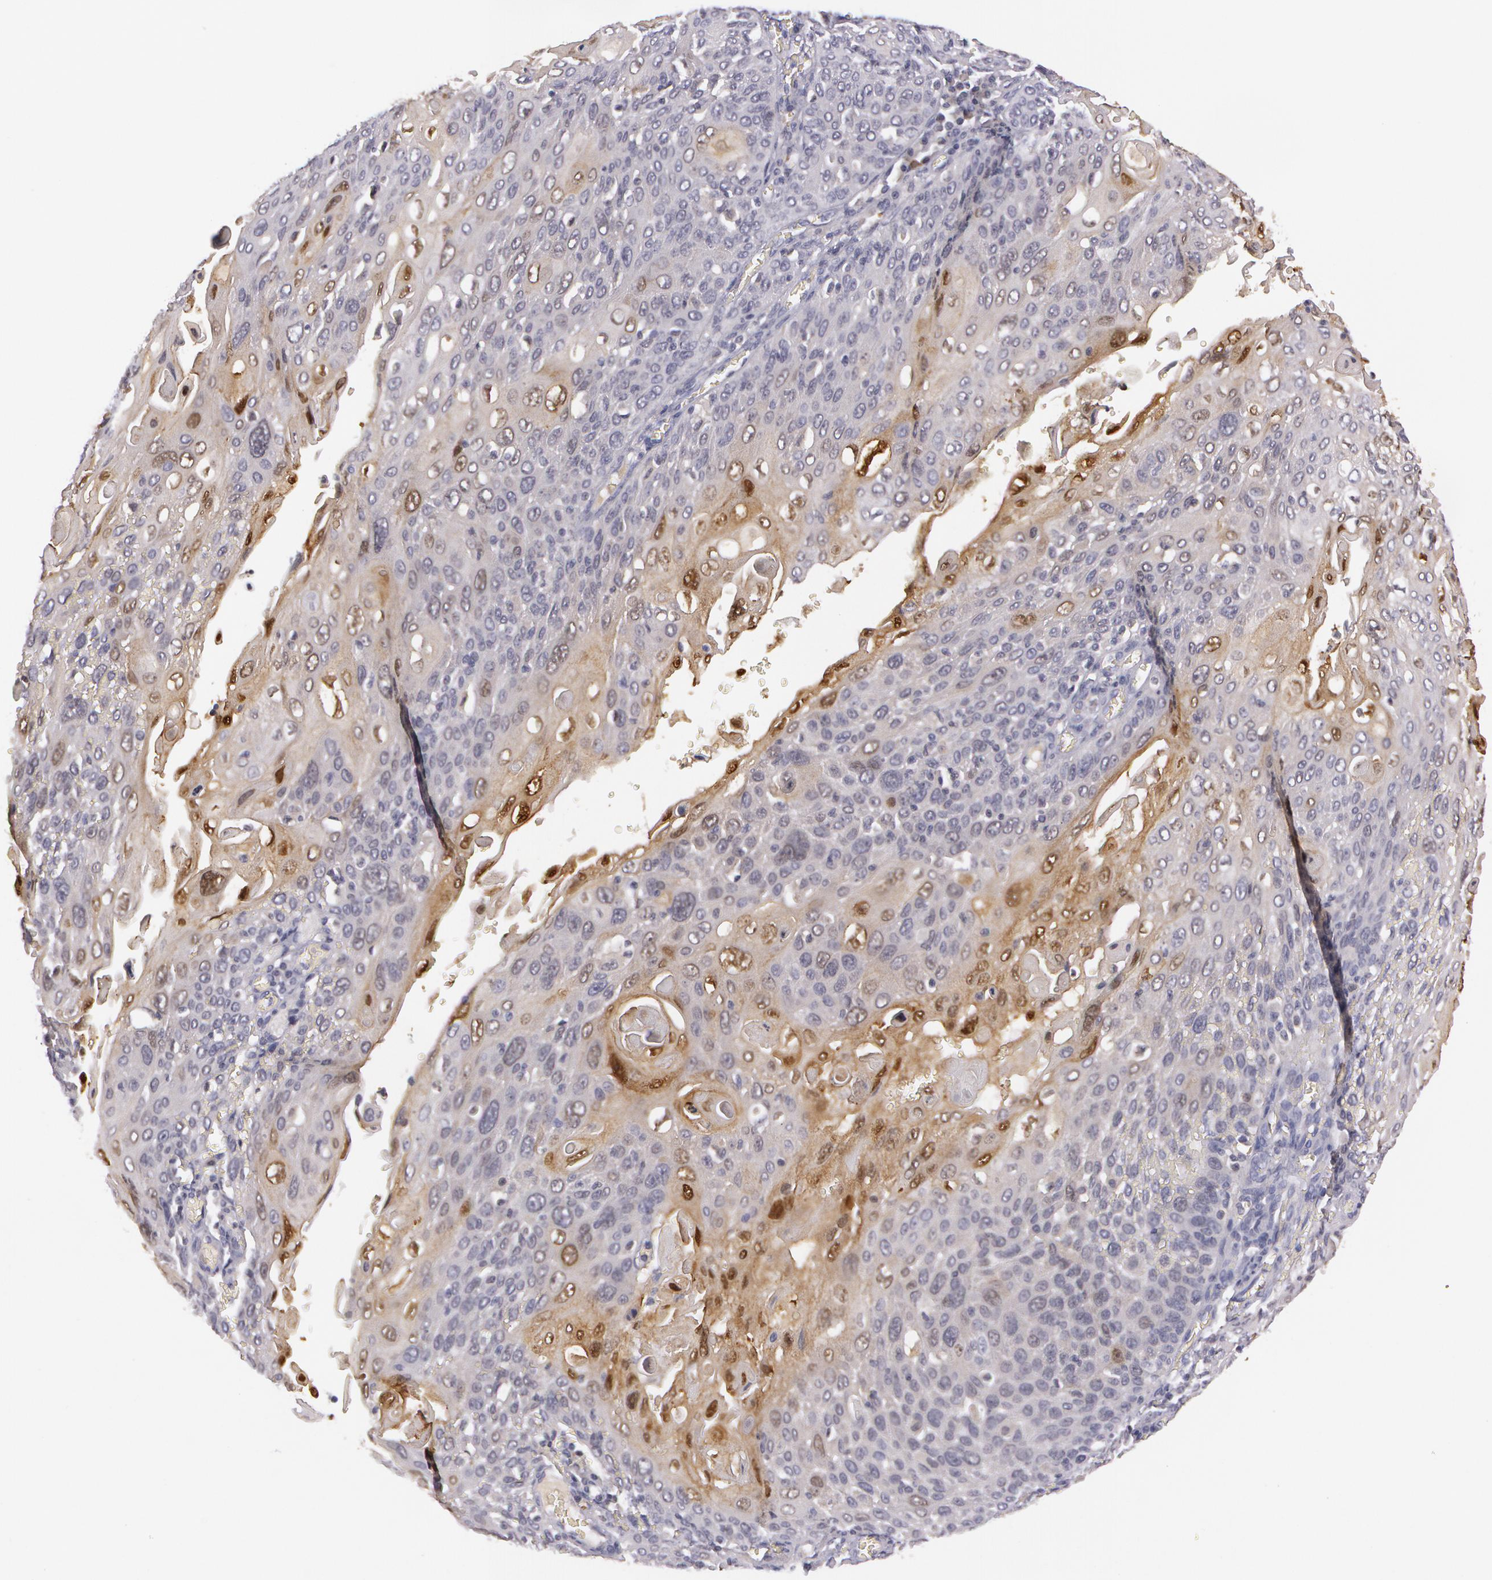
{"staining": {"intensity": "moderate", "quantity": "<25%", "location": "nuclear"}, "tissue": "cervical cancer", "cell_type": "Tumor cells", "image_type": "cancer", "snomed": [{"axis": "morphology", "description": "Squamous cell carcinoma, NOS"}, {"axis": "topography", "description": "Cervix"}], "caption": "Protein staining displays moderate nuclear expression in approximately <25% of tumor cells in cervical squamous cell carcinoma.", "gene": "IL1RN", "patient": {"sex": "female", "age": 54}}